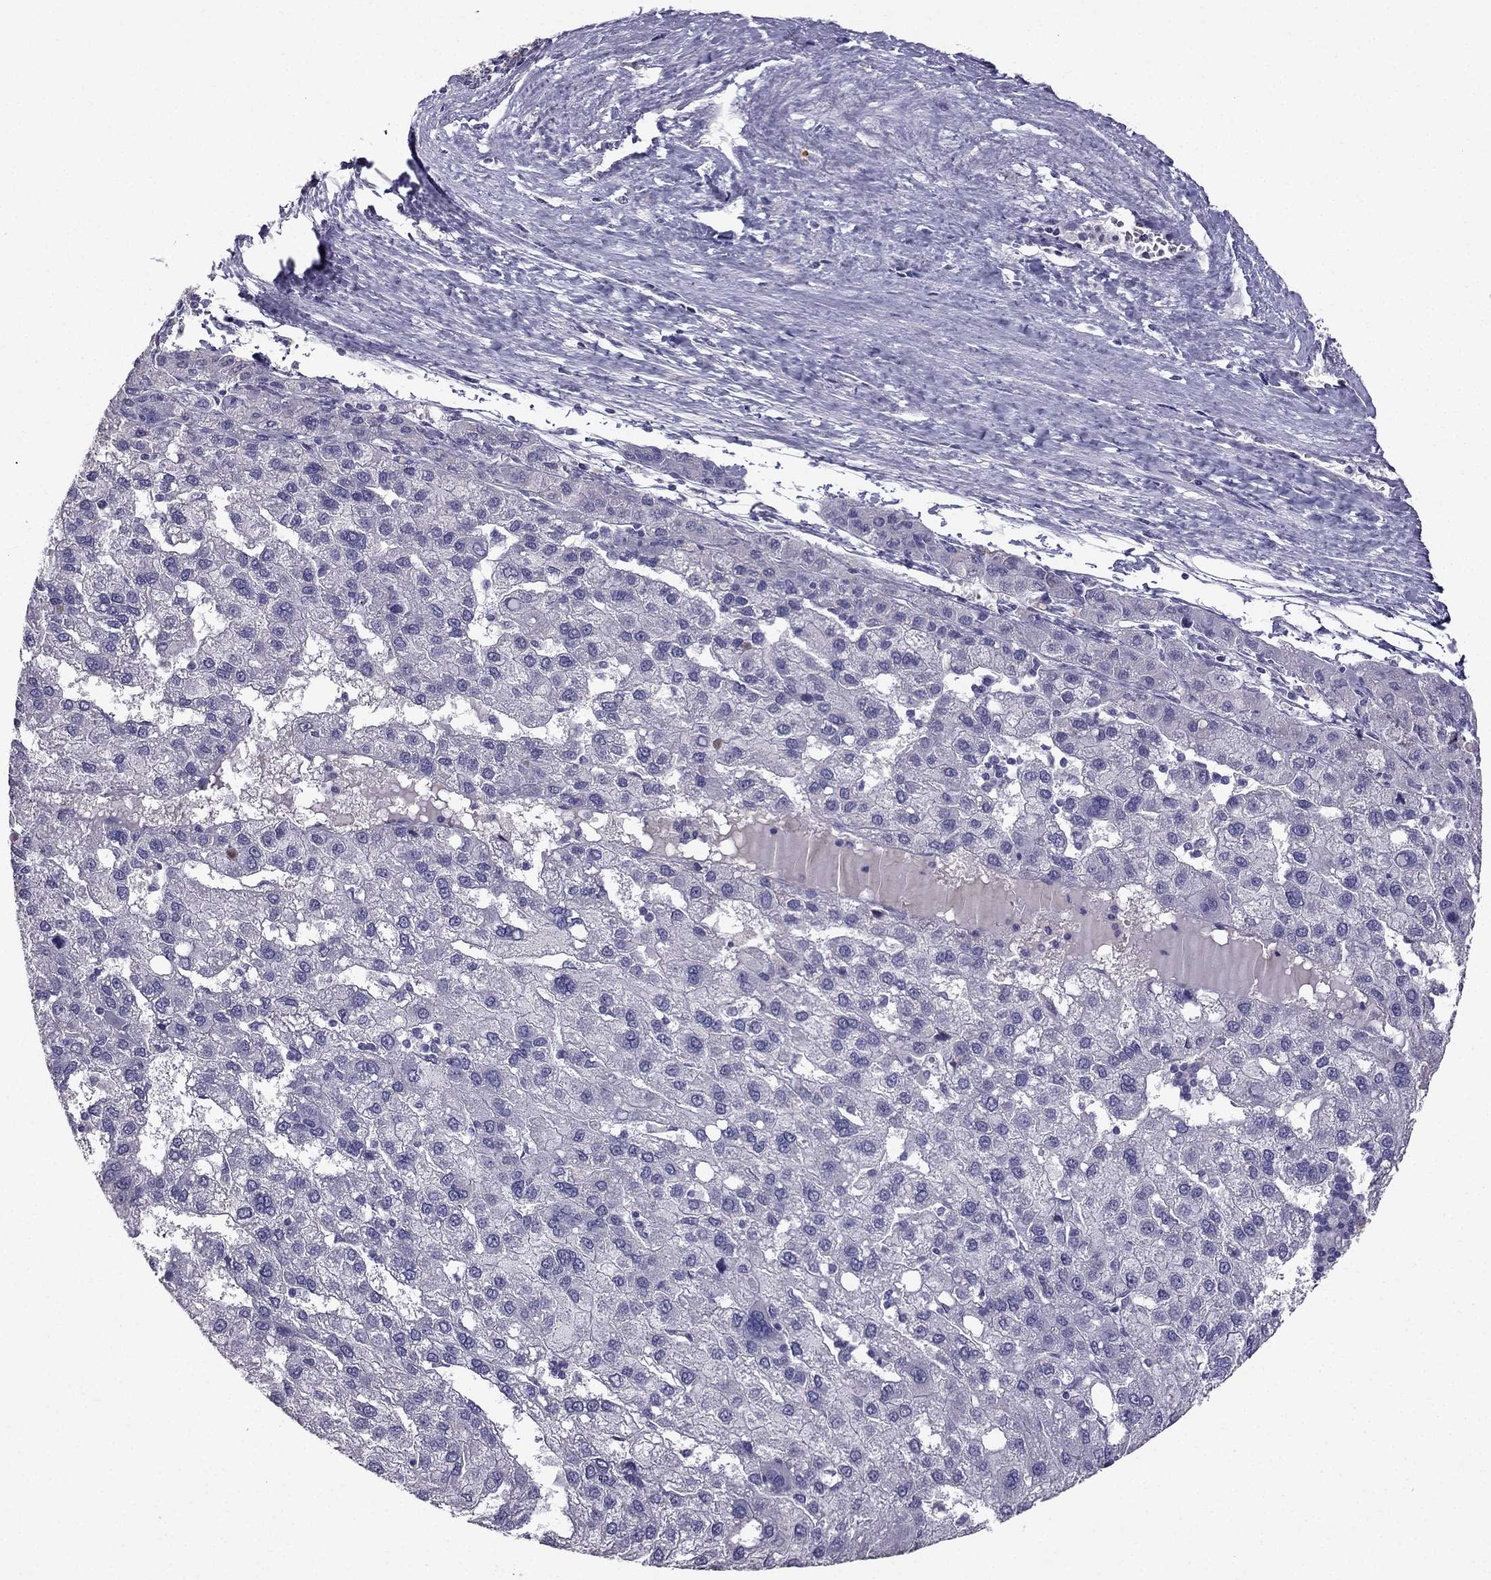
{"staining": {"intensity": "negative", "quantity": "none", "location": "none"}, "tissue": "liver cancer", "cell_type": "Tumor cells", "image_type": "cancer", "snomed": [{"axis": "morphology", "description": "Carcinoma, Hepatocellular, NOS"}, {"axis": "topography", "description": "Liver"}], "caption": "The micrograph shows no significant expression in tumor cells of hepatocellular carcinoma (liver). (Stains: DAB (3,3'-diaminobenzidine) immunohistochemistry (IHC) with hematoxylin counter stain, Microscopy: brightfield microscopy at high magnification).", "gene": "SCG5", "patient": {"sex": "female", "age": 82}}